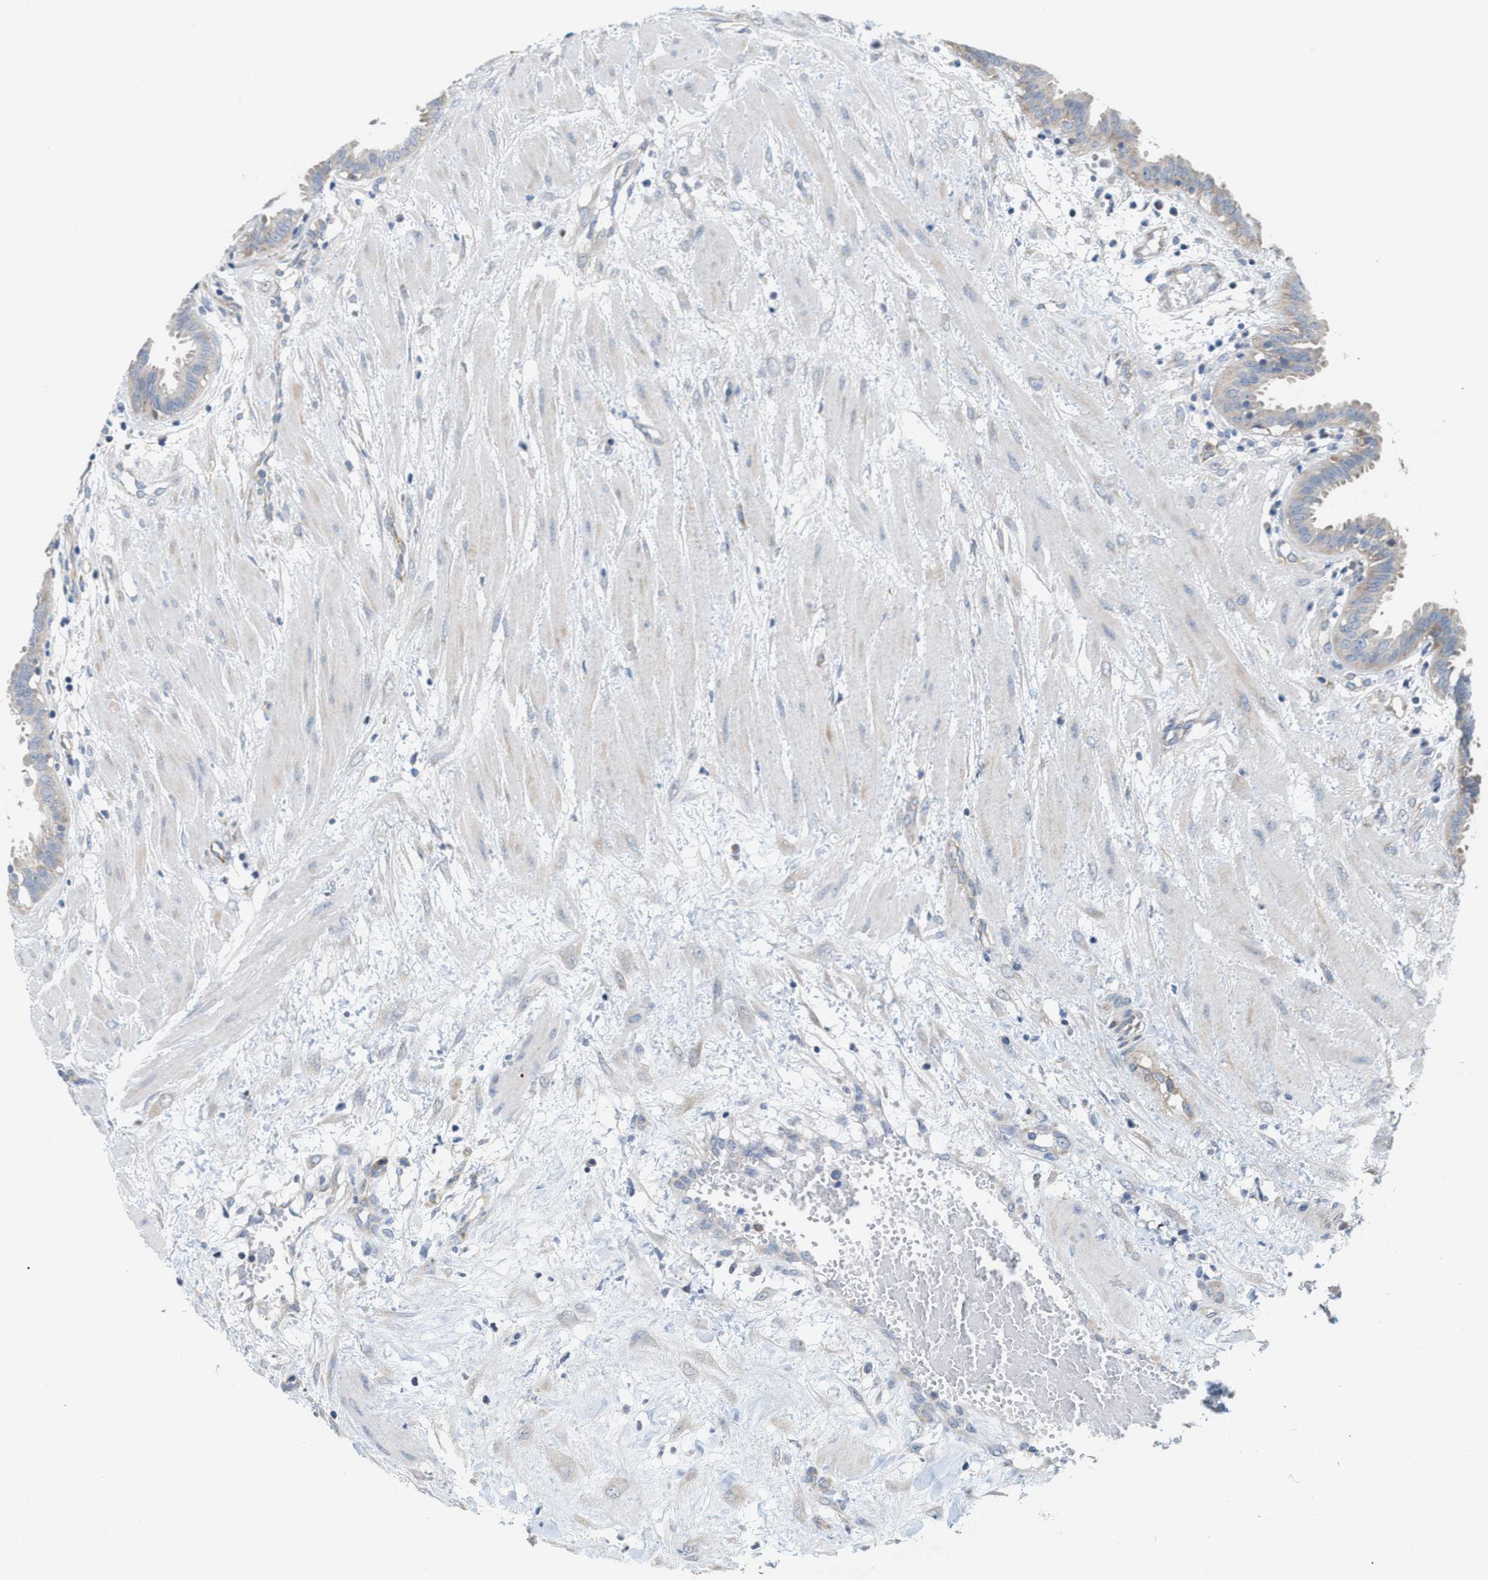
{"staining": {"intensity": "weak", "quantity": "25%-75%", "location": "cytoplasmic/membranous"}, "tissue": "fallopian tube", "cell_type": "Glandular cells", "image_type": "normal", "snomed": [{"axis": "morphology", "description": "Normal tissue, NOS"}, {"axis": "topography", "description": "Fallopian tube"}, {"axis": "topography", "description": "Placenta"}], "caption": "Fallopian tube stained with DAB IHC demonstrates low levels of weak cytoplasmic/membranous positivity in approximately 25%-75% of glandular cells.", "gene": "UBAP2", "patient": {"sex": "female", "age": 32}}